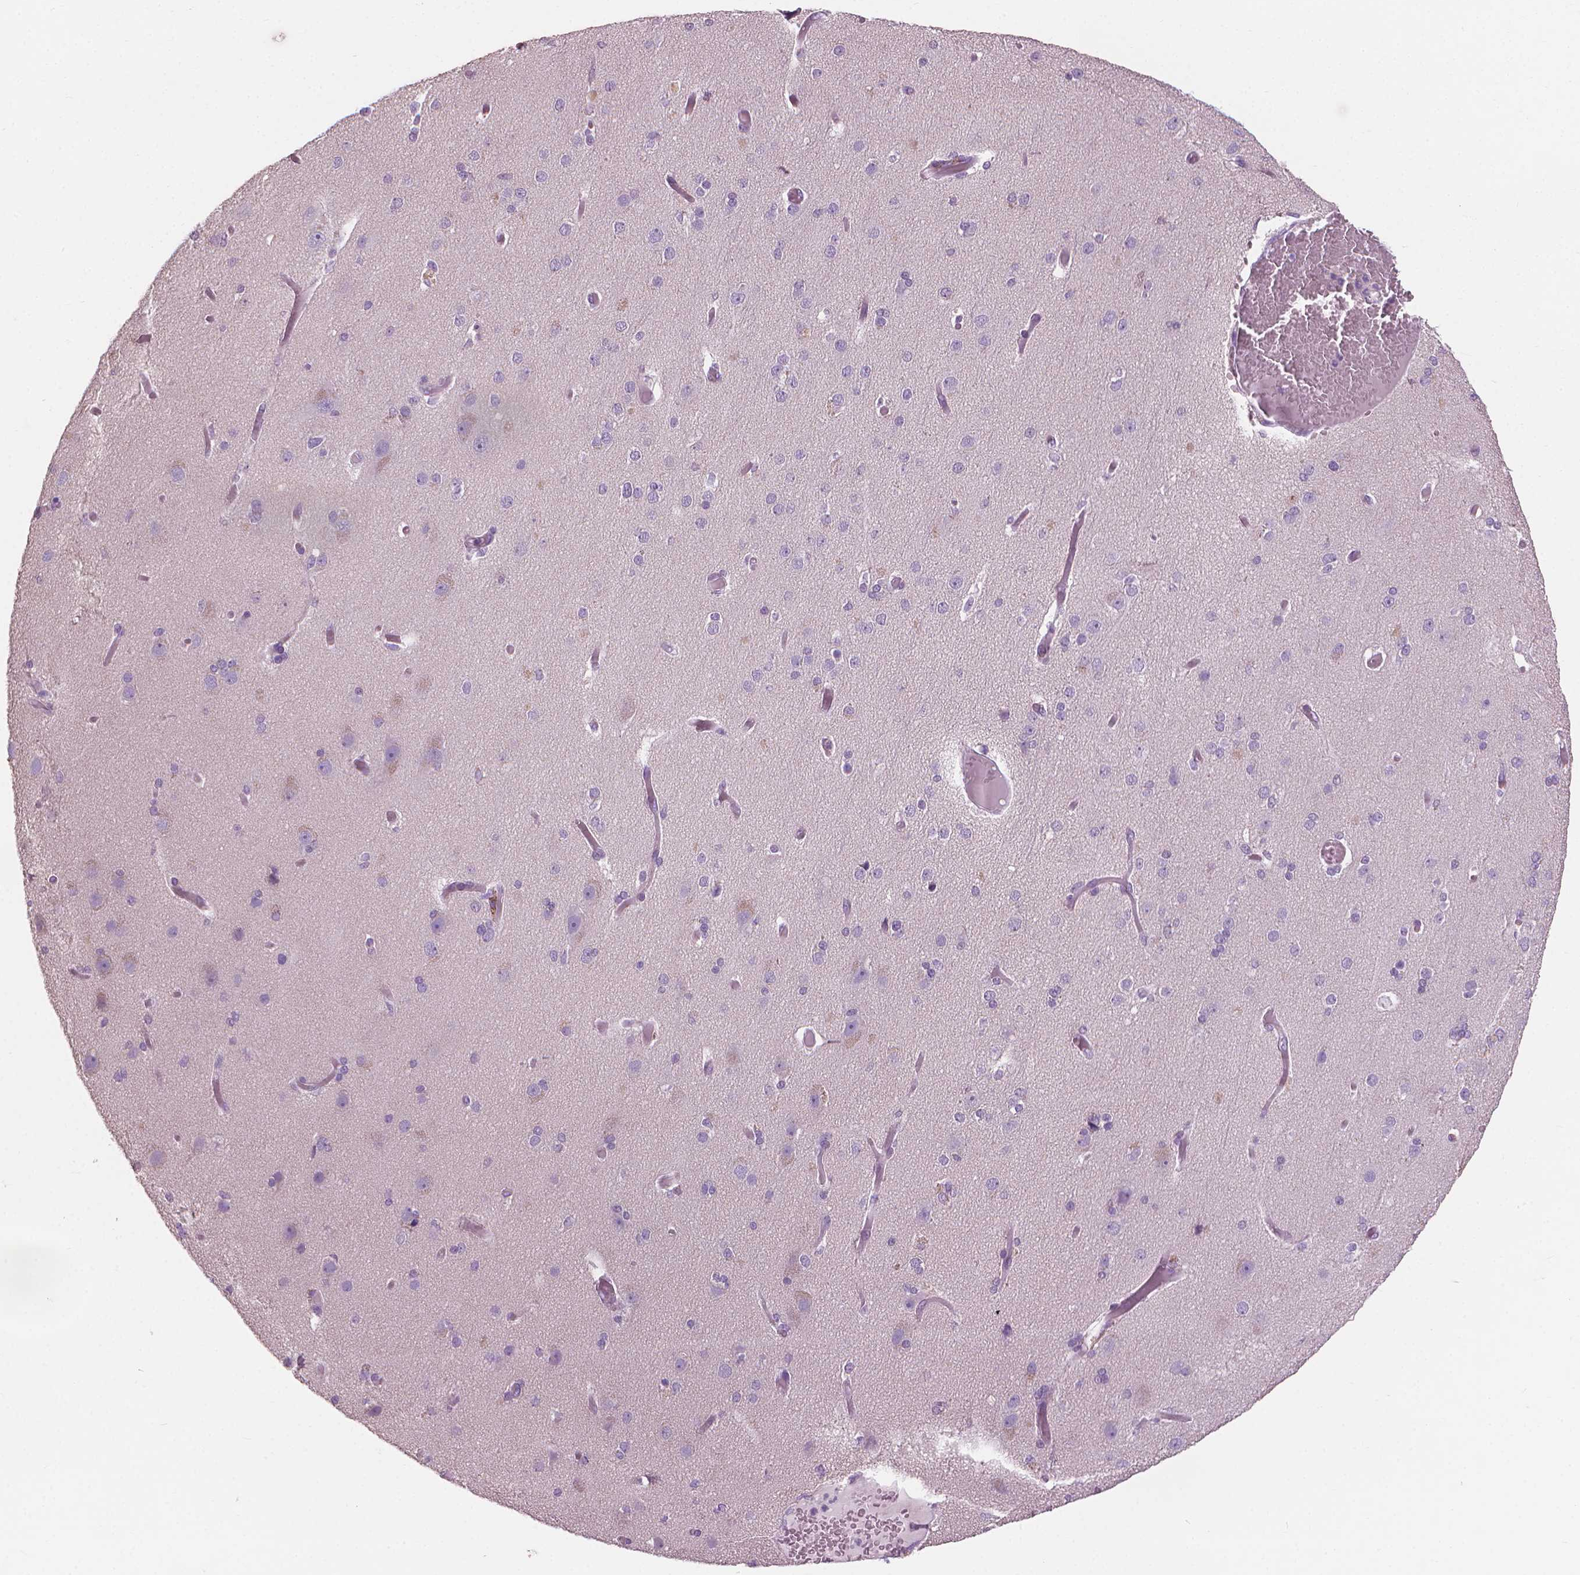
{"staining": {"intensity": "negative", "quantity": "none", "location": "none"}, "tissue": "cerebral cortex", "cell_type": "Endothelial cells", "image_type": "normal", "snomed": [{"axis": "morphology", "description": "Normal tissue, NOS"}, {"axis": "morphology", "description": "Glioma, malignant, High grade"}, {"axis": "topography", "description": "Cerebral cortex"}], "caption": "IHC micrograph of normal human cerebral cortex stained for a protein (brown), which exhibits no expression in endothelial cells.", "gene": "CFAP126", "patient": {"sex": "male", "age": 71}}